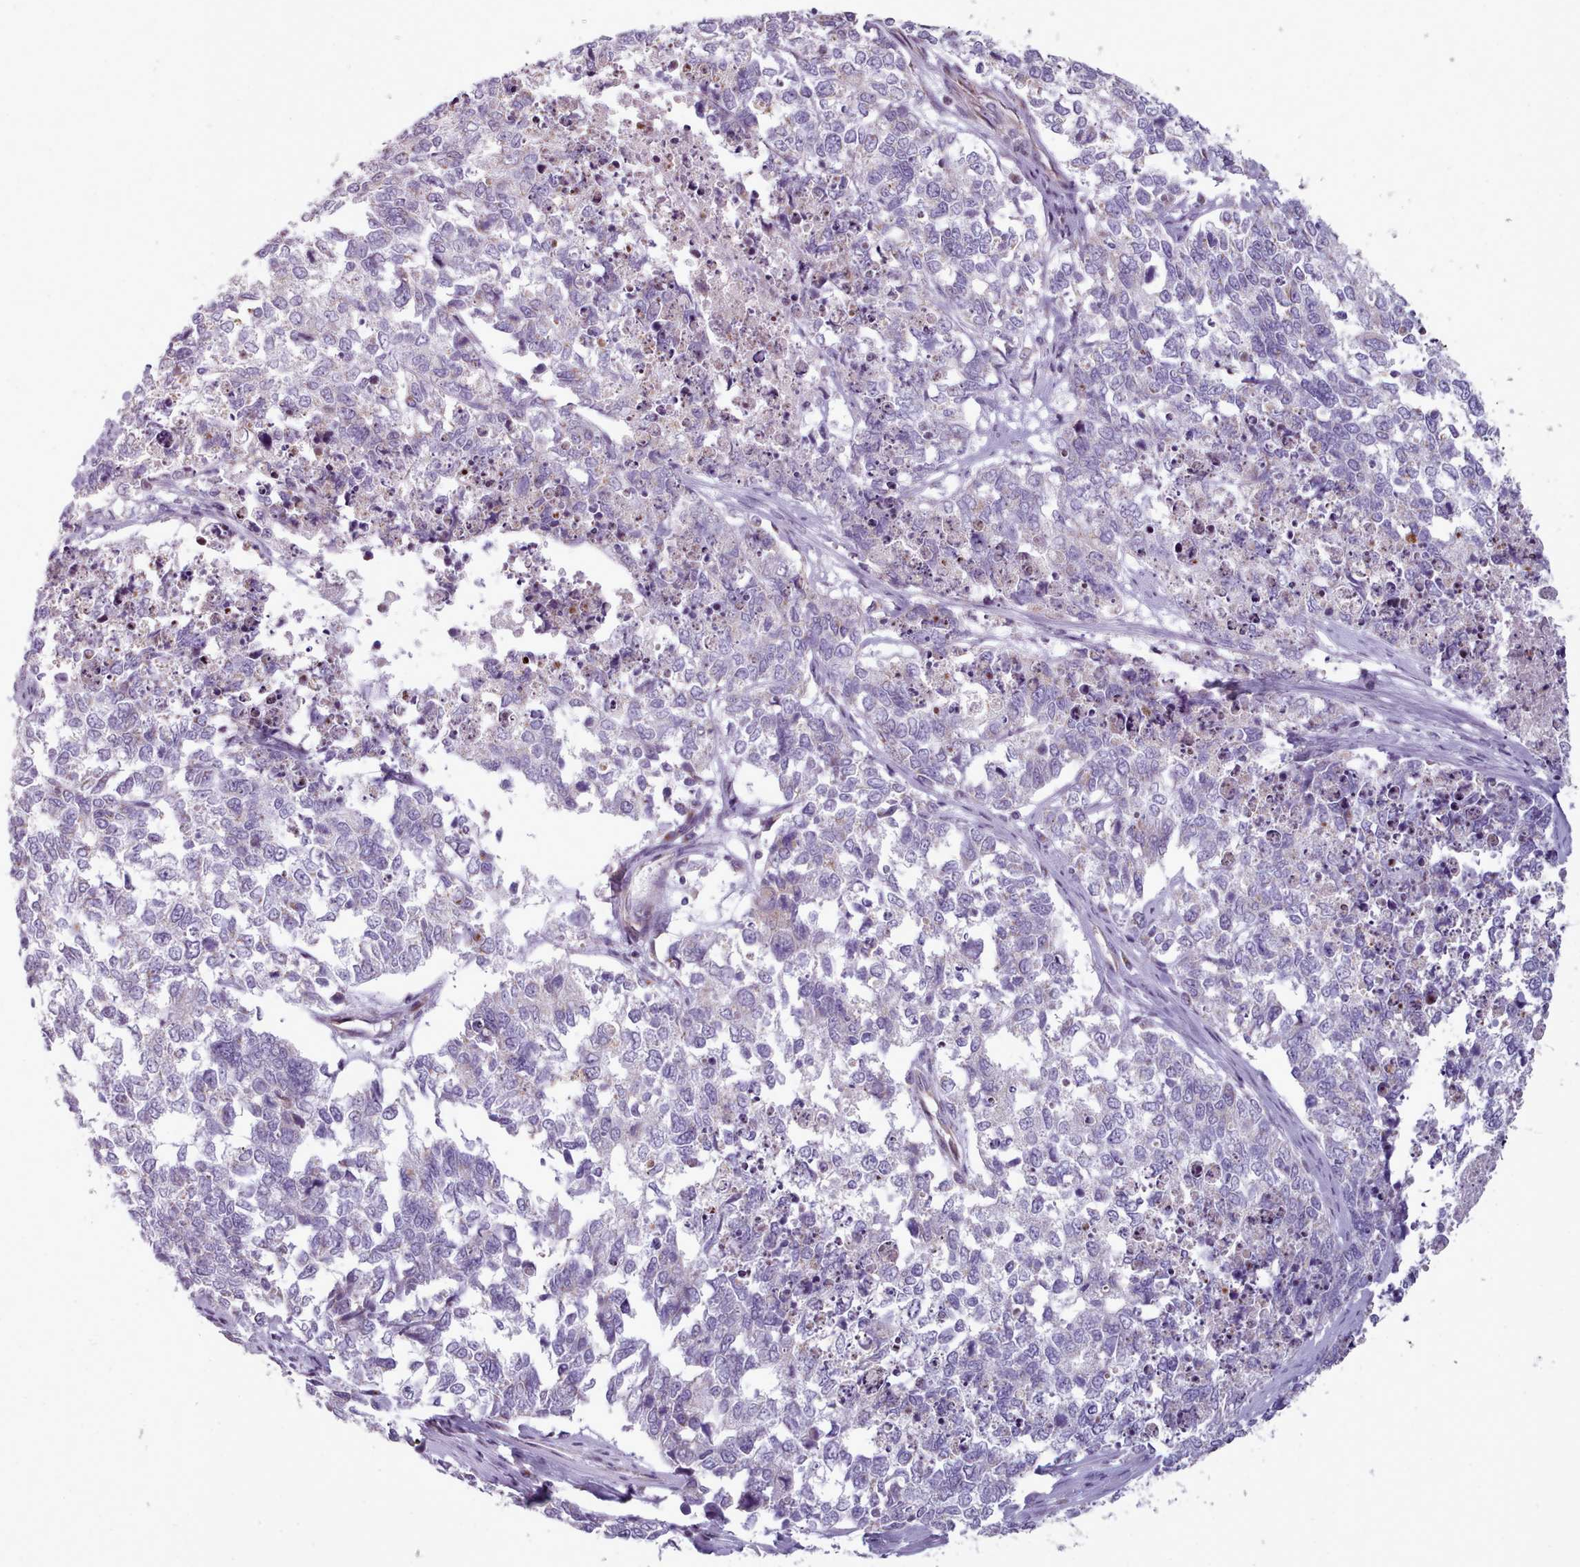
{"staining": {"intensity": "negative", "quantity": "none", "location": "none"}, "tissue": "cervical cancer", "cell_type": "Tumor cells", "image_type": "cancer", "snomed": [{"axis": "morphology", "description": "Squamous cell carcinoma, NOS"}, {"axis": "topography", "description": "Cervix"}], "caption": "Cervical squamous cell carcinoma was stained to show a protein in brown. There is no significant positivity in tumor cells.", "gene": "SLC52A3", "patient": {"sex": "female", "age": 63}}